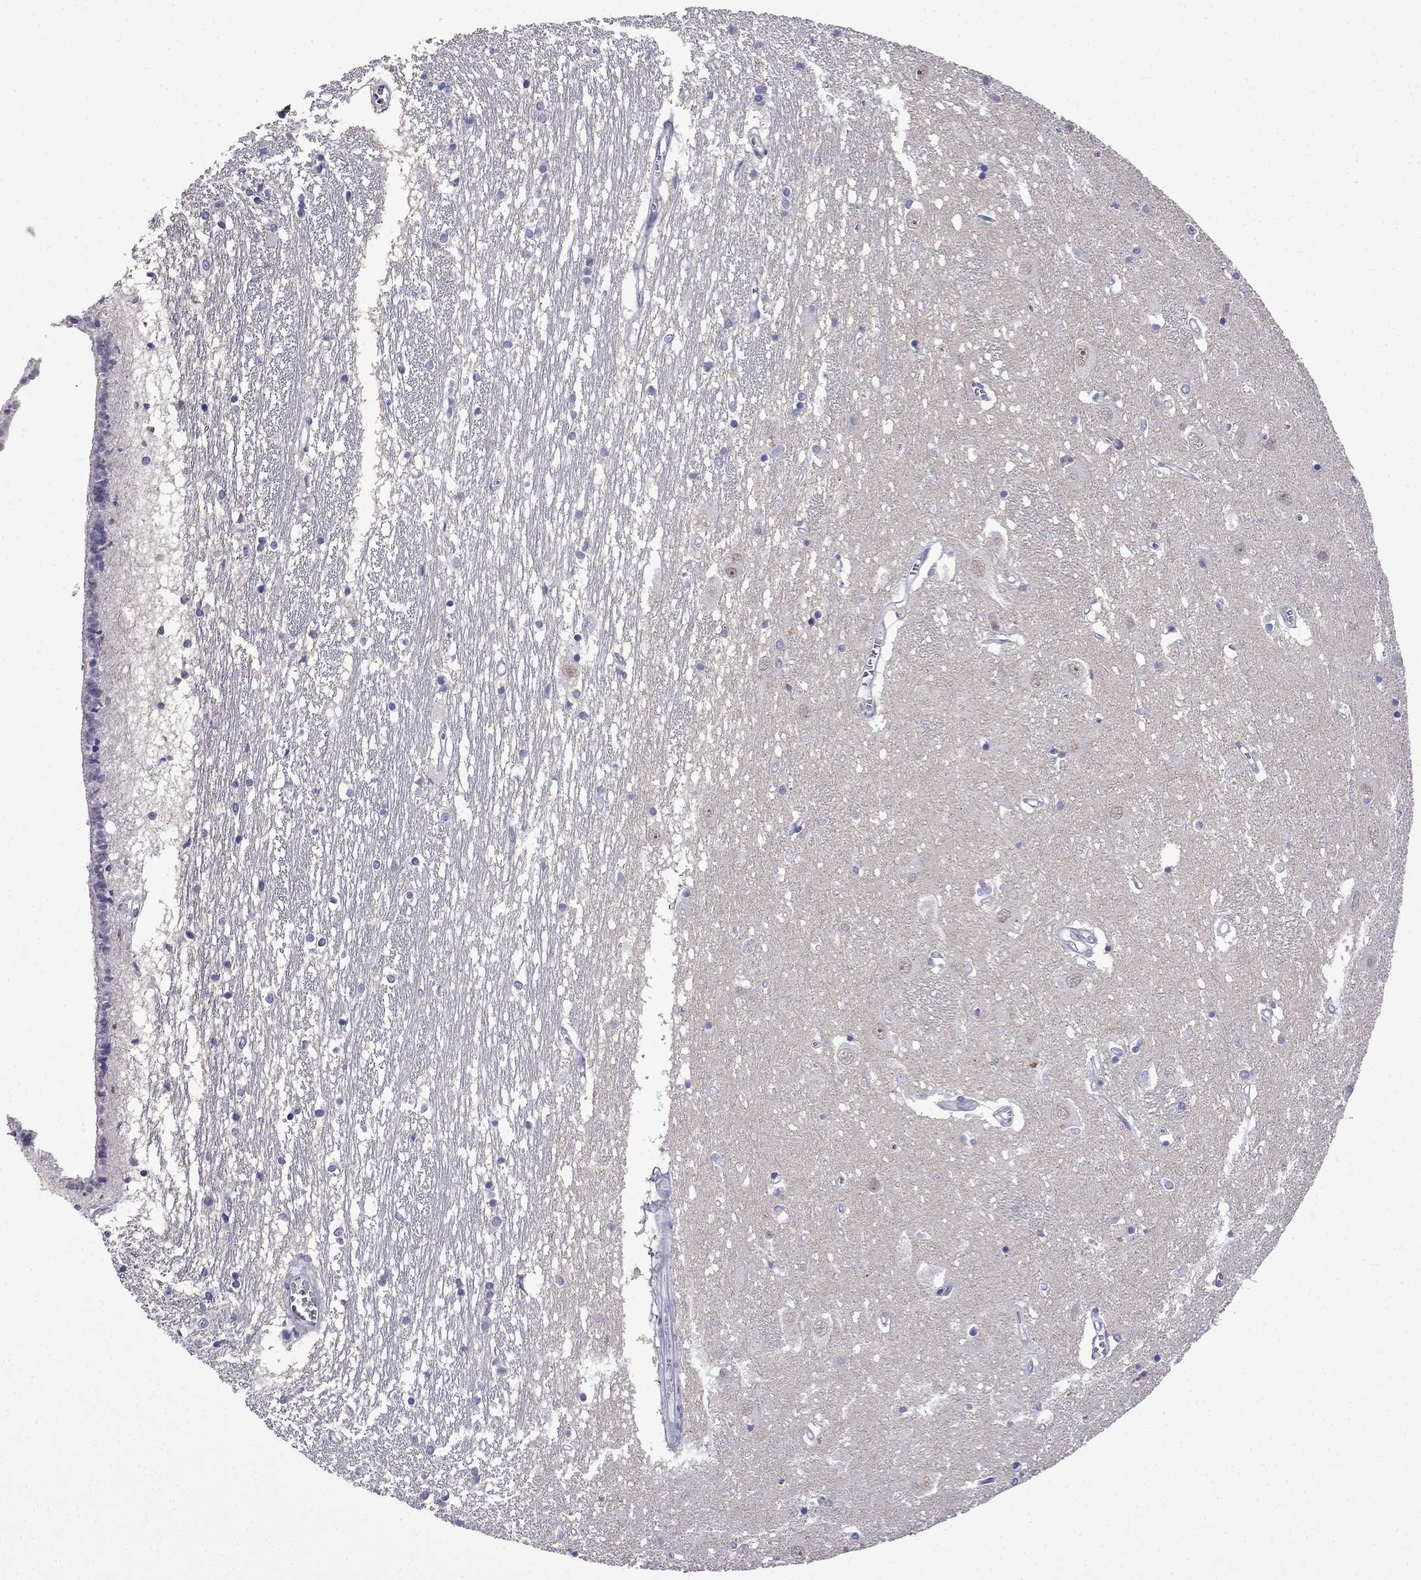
{"staining": {"intensity": "negative", "quantity": "none", "location": "none"}, "tissue": "caudate", "cell_type": "Glial cells", "image_type": "normal", "snomed": [{"axis": "morphology", "description": "Normal tissue, NOS"}, {"axis": "topography", "description": "Lateral ventricle wall"}], "caption": "This histopathology image is of normal caudate stained with IHC to label a protein in brown with the nuclei are counter-stained blue. There is no expression in glial cells. Brightfield microscopy of IHC stained with DAB (brown) and hematoxylin (blue), captured at high magnification.", "gene": "AQP9", "patient": {"sex": "female", "age": 71}}